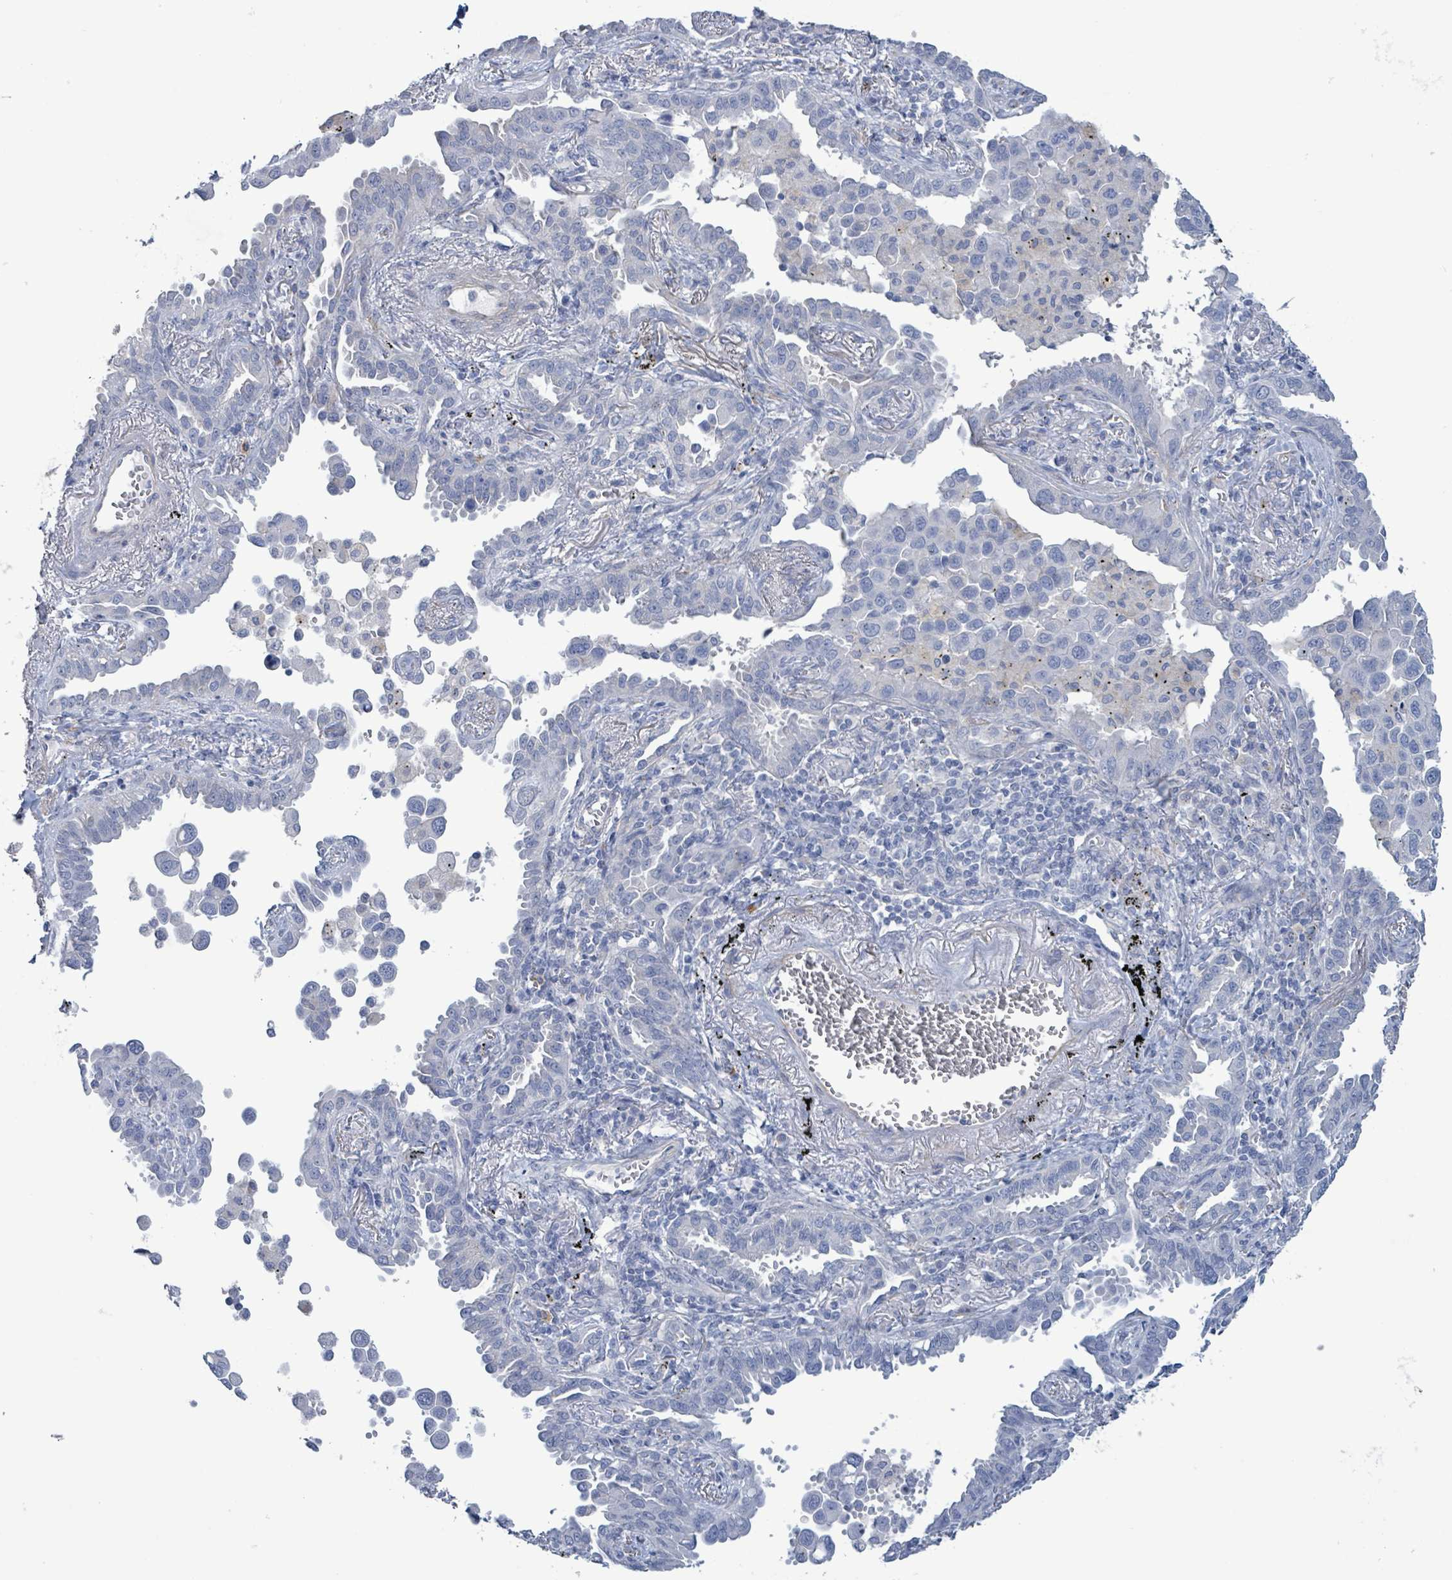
{"staining": {"intensity": "negative", "quantity": "none", "location": "none"}, "tissue": "lung cancer", "cell_type": "Tumor cells", "image_type": "cancer", "snomed": [{"axis": "morphology", "description": "Adenocarcinoma, NOS"}, {"axis": "topography", "description": "Lung"}], "caption": "Immunohistochemistry (IHC) image of lung cancer stained for a protein (brown), which reveals no staining in tumor cells.", "gene": "PKLR", "patient": {"sex": "male", "age": 67}}